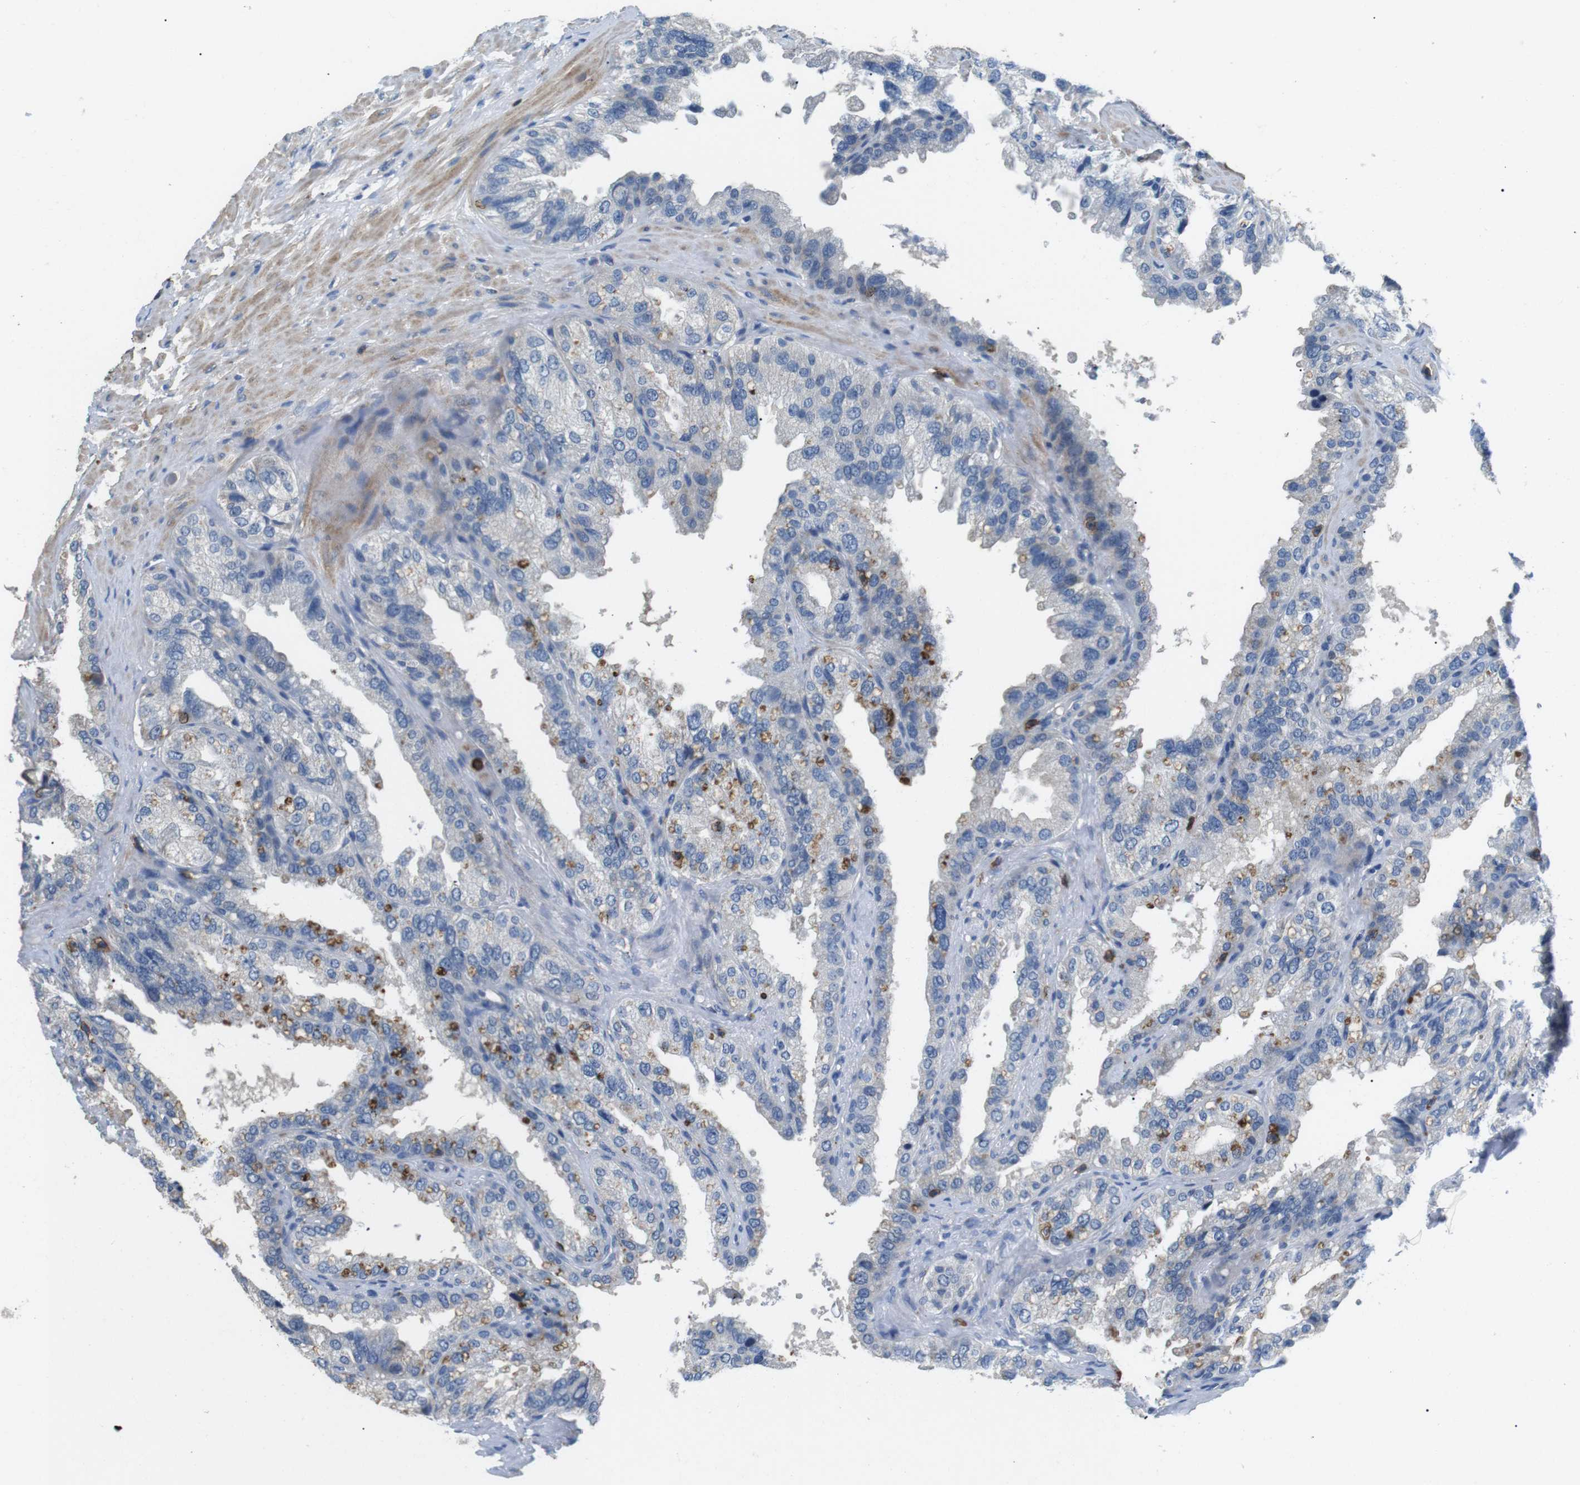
{"staining": {"intensity": "moderate", "quantity": "<25%", "location": "cytoplasmic/membranous"}, "tissue": "seminal vesicle", "cell_type": "Glandular cells", "image_type": "normal", "snomed": [{"axis": "morphology", "description": "Normal tissue, NOS"}, {"axis": "topography", "description": "Seminal veicle"}], "caption": "Human seminal vesicle stained for a protein (brown) shows moderate cytoplasmic/membranous positive expression in approximately <25% of glandular cells.", "gene": "CD6", "patient": {"sex": "male", "age": 68}}